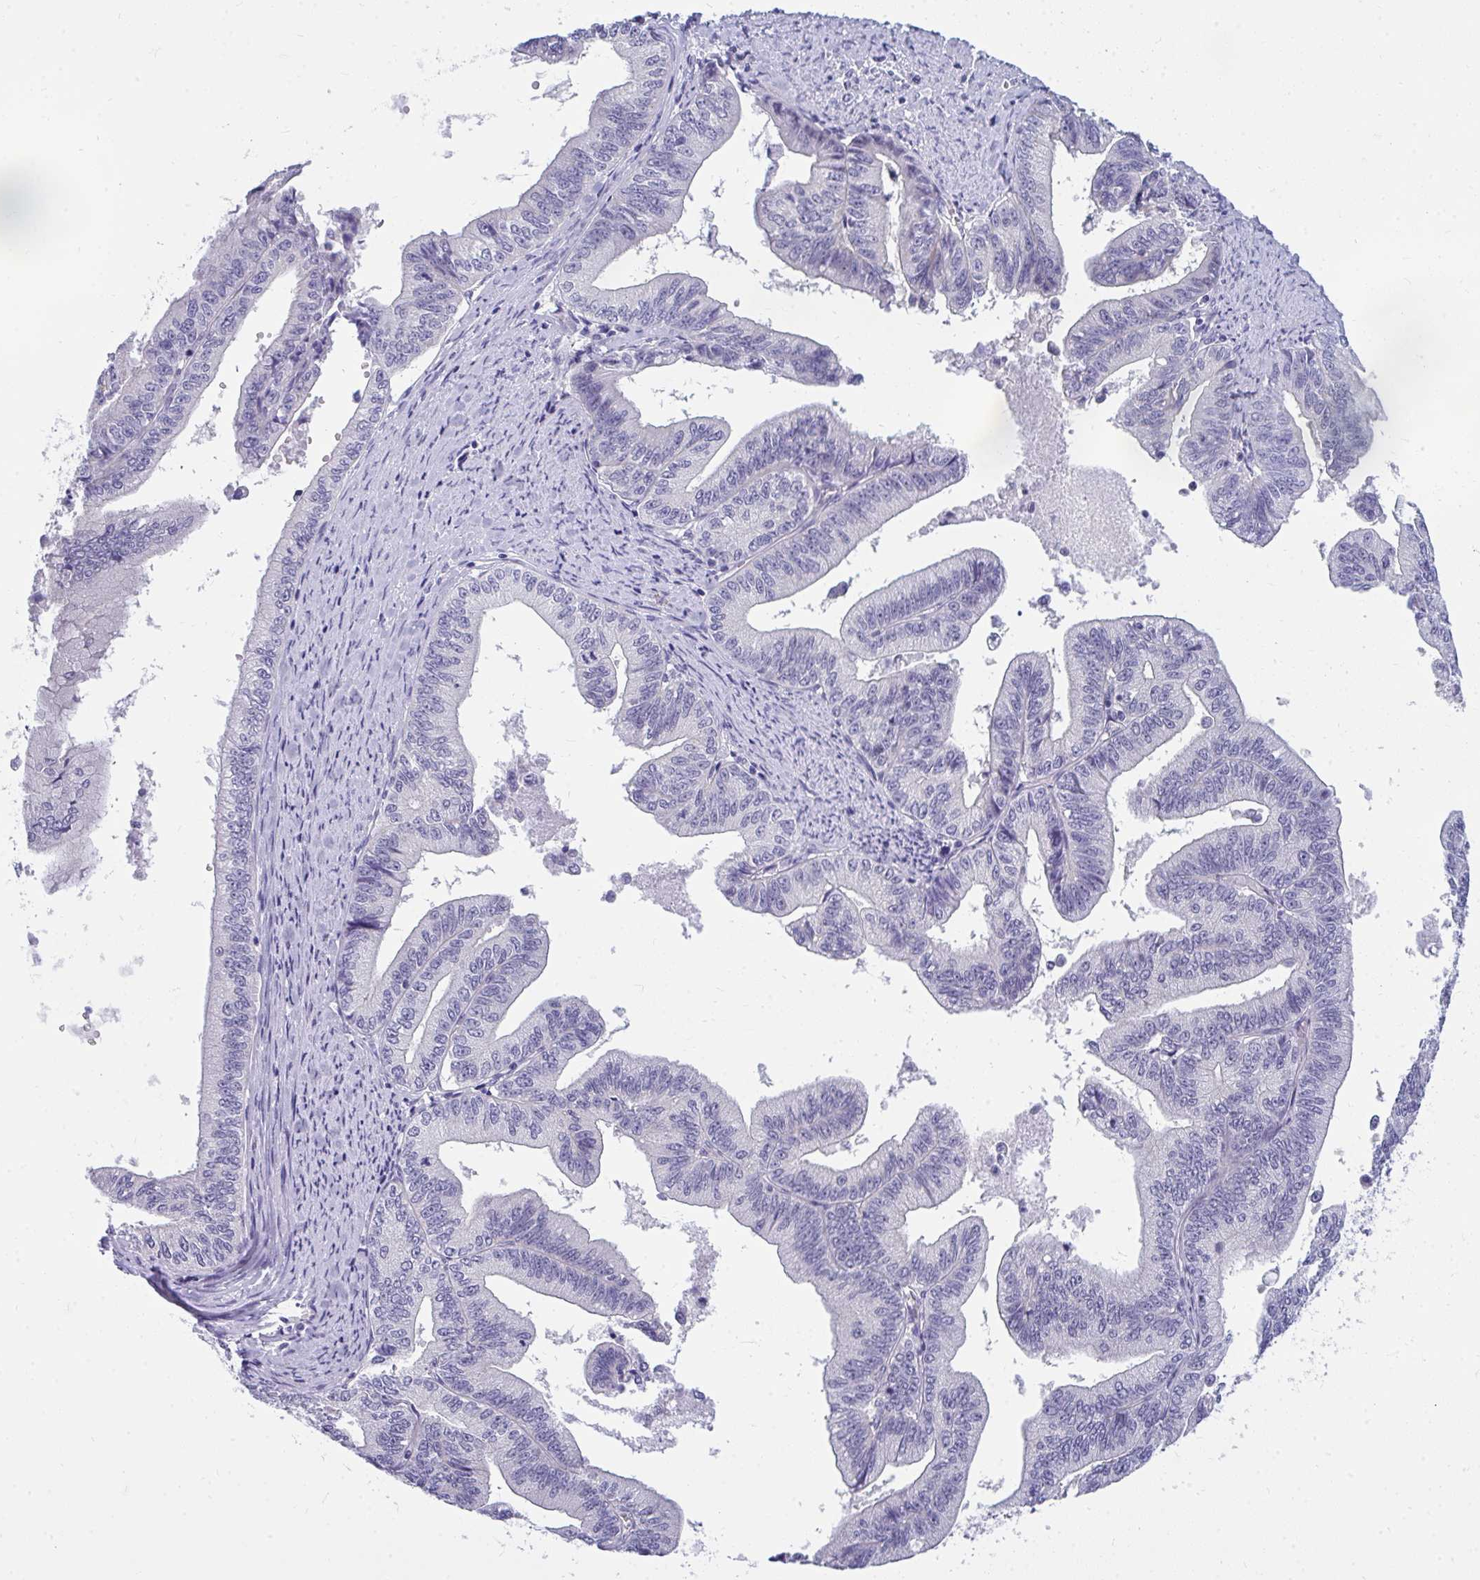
{"staining": {"intensity": "negative", "quantity": "none", "location": "none"}, "tissue": "endometrial cancer", "cell_type": "Tumor cells", "image_type": "cancer", "snomed": [{"axis": "morphology", "description": "Adenocarcinoma, NOS"}, {"axis": "topography", "description": "Endometrium"}], "caption": "IHC photomicrograph of neoplastic tissue: human endometrial adenocarcinoma stained with DAB (3,3'-diaminobenzidine) displays no significant protein staining in tumor cells.", "gene": "TSBP1", "patient": {"sex": "female", "age": 65}}